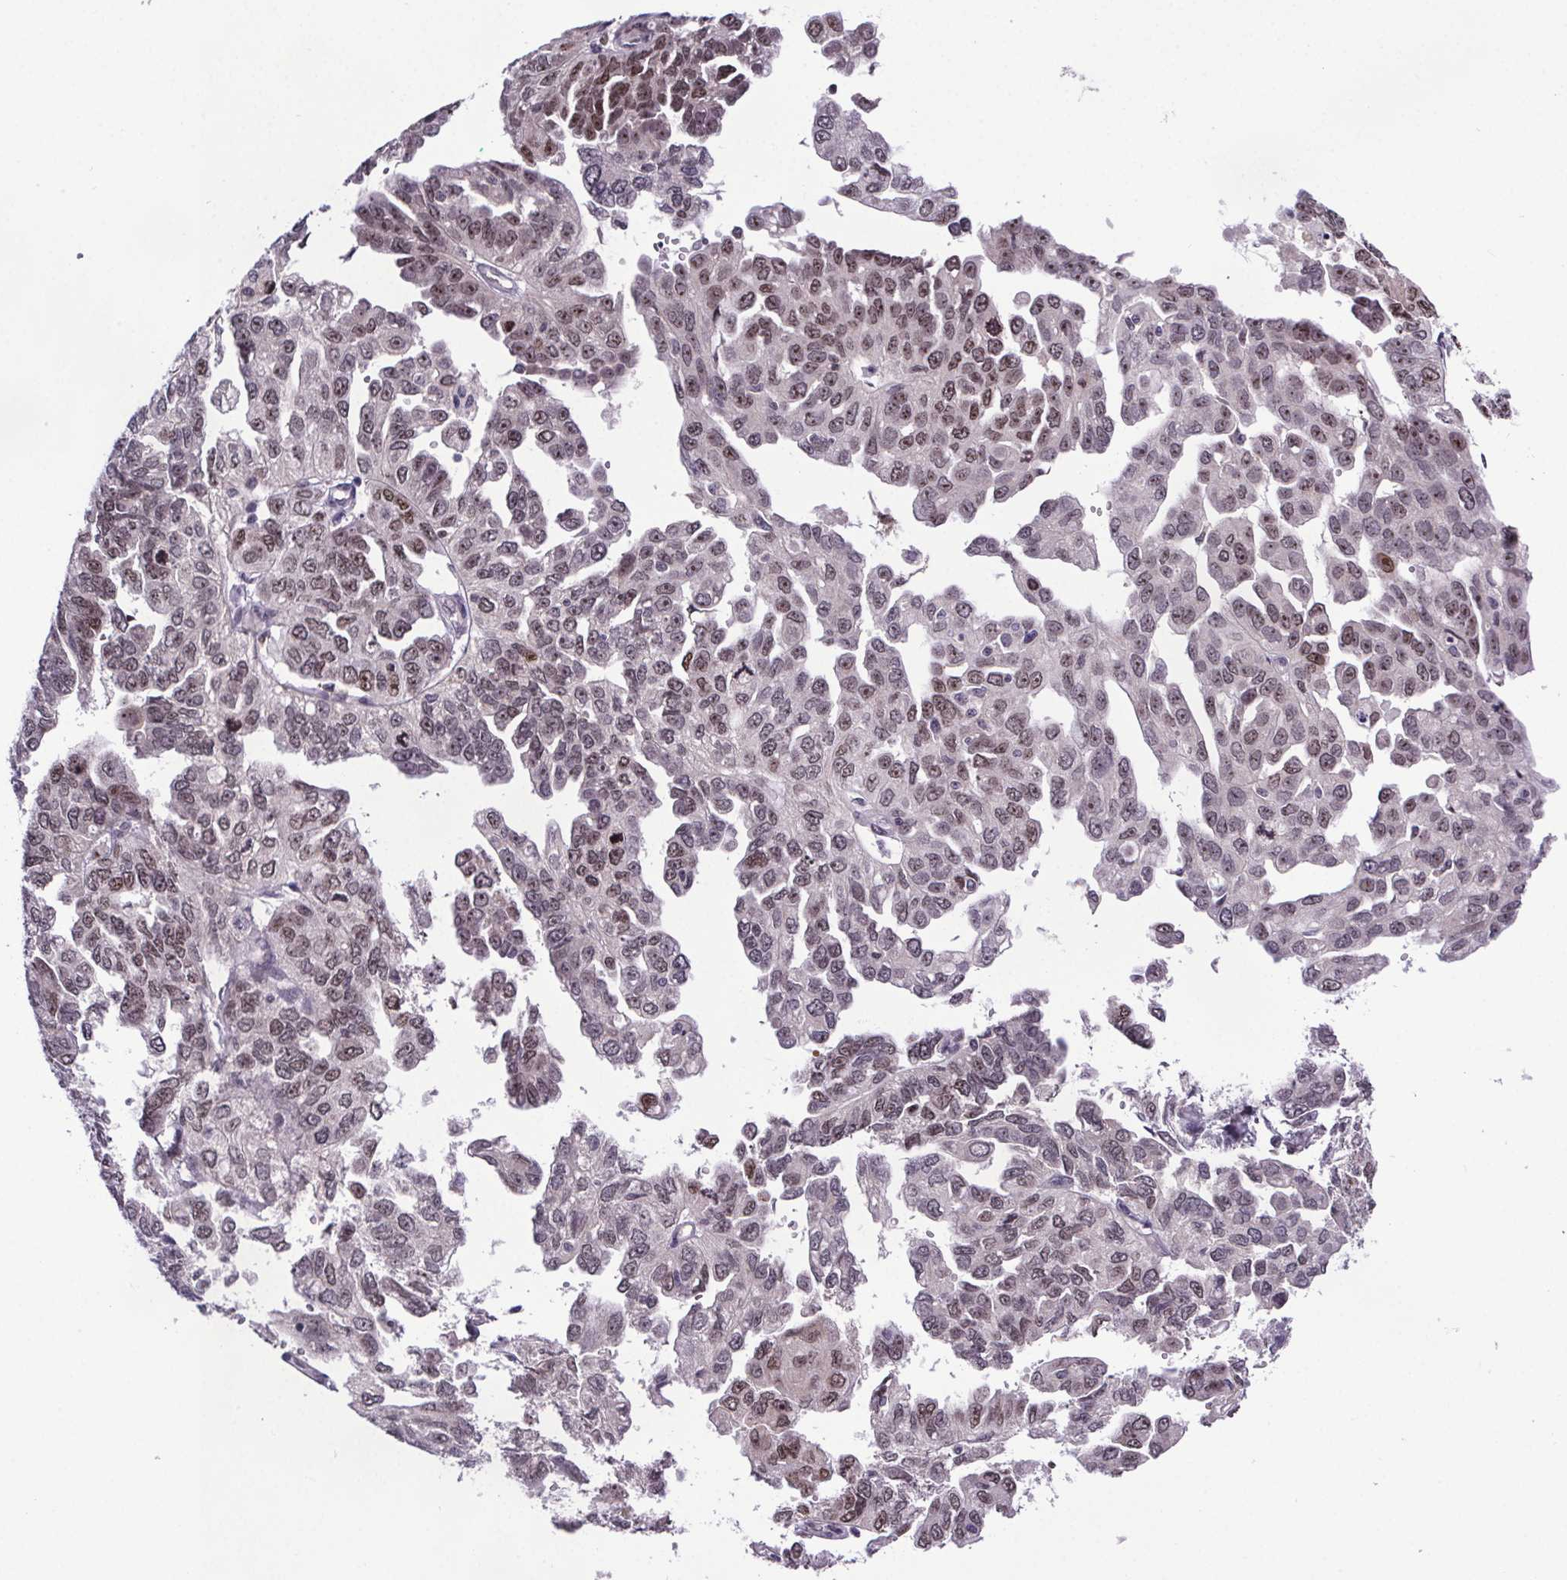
{"staining": {"intensity": "weak", "quantity": "25%-75%", "location": "nuclear"}, "tissue": "ovarian cancer", "cell_type": "Tumor cells", "image_type": "cancer", "snomed": [{"axis": "morphology", "description": "Cystadenocarcinoma, serous, NOS"}, {"axis": "topography", "description": "Ovary"}], "caption": "The micrograph reveals immunohistochemical staining of ovarian cancer (serous cystadenocarcinoma). There is weak nuclear staining is present in approximately 25%-75% of tumor cells. The staining was performed using DAB to visualize the protein expression in brown, while the nuclei were stained in blue with hematoxylin (Magnification: 20x).", "gene": "ATMIN", "patient": {"sex": "female", "age": 53}}